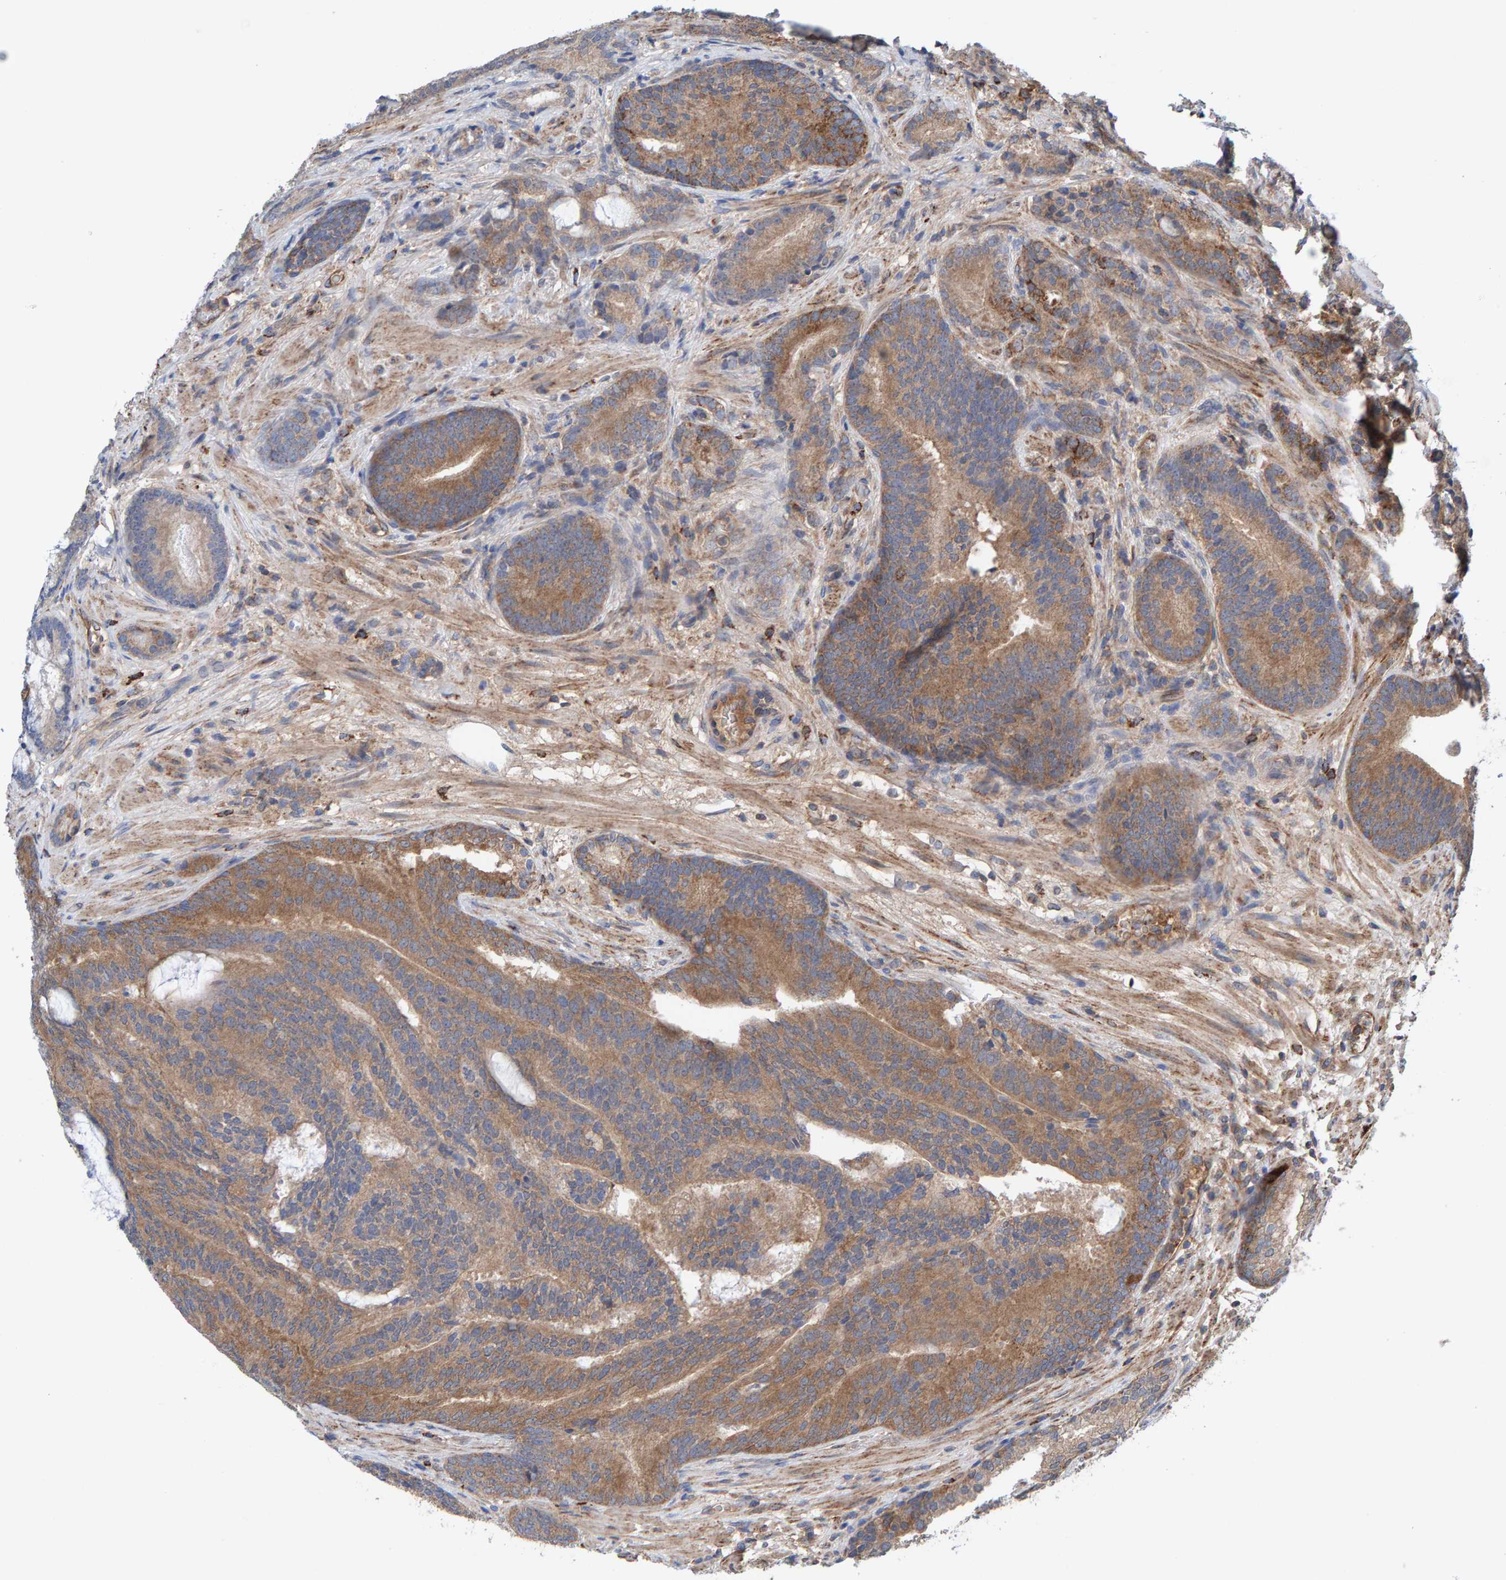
{"staining": {"intensity": "moderate", "quantity": ">75%", "location": "cytoplasmic/membranous"}, "tissue": "prostate cancer", "cell_type": "Tumor cells", "image_type": "cancer", "snomed": [{"axis": "morphology", "description": "Adenocarcinoma, High grade"}, {"axis": "topography", "description": "Prostate"}], "caption": "This is a photomicrograph of immunohistochemistry (IHC) staining of prostate cancer (adenocarcinoma (high-grade)), which shows moderate staining in the cytoplasmic/membranous of tumor cells.", "gene": "LRSAM1", "patient": {"sex": "male", "age": 55}}